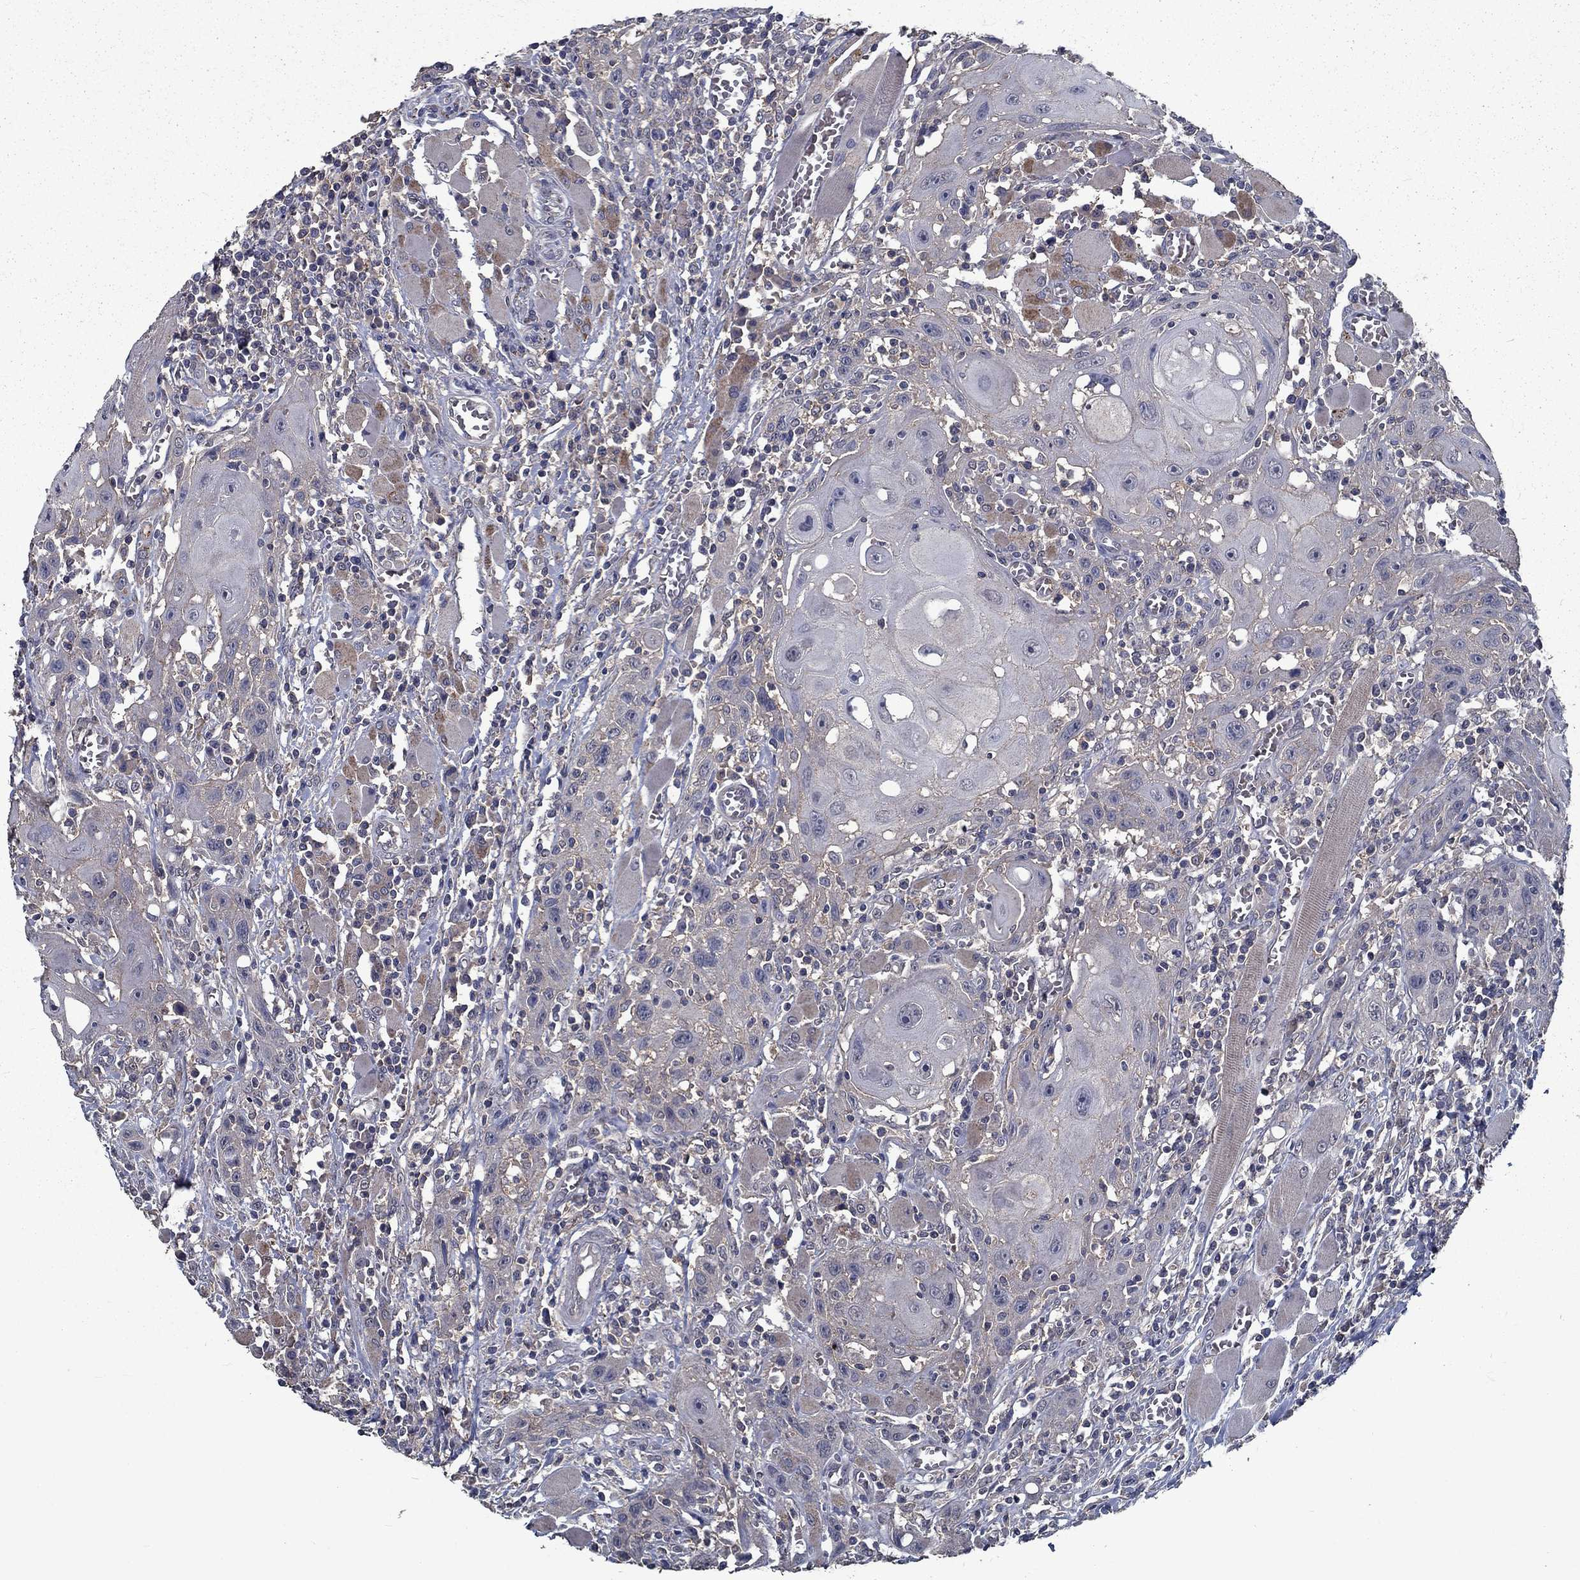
{"staining": {"intensity": "weak", "quantity": "<25%", "location": "cytoplasmic/membranous"}, "tissue": "head and neck cancer", "cell_type": "Tumor cells", "image_type": "cancer", "snomed": [{"axis": "morphology", "description": "Normal tissue, NOS"}, {"axis": "morphology", "description": "Squamous cell carcinoma, NOS"}, {"axis": "topography", "description": "Oral tissue"}, {"axis": "topography", "description": "Head-Neck"}], "caption": "Immunohistochemistry micrograph of neoplastic tissue: head and neck cancer stained with DAB displays no significant protein positivity in tumor cells.", "gene": "SLC44A1", "patient": {"sex": "male", "age": 71}}